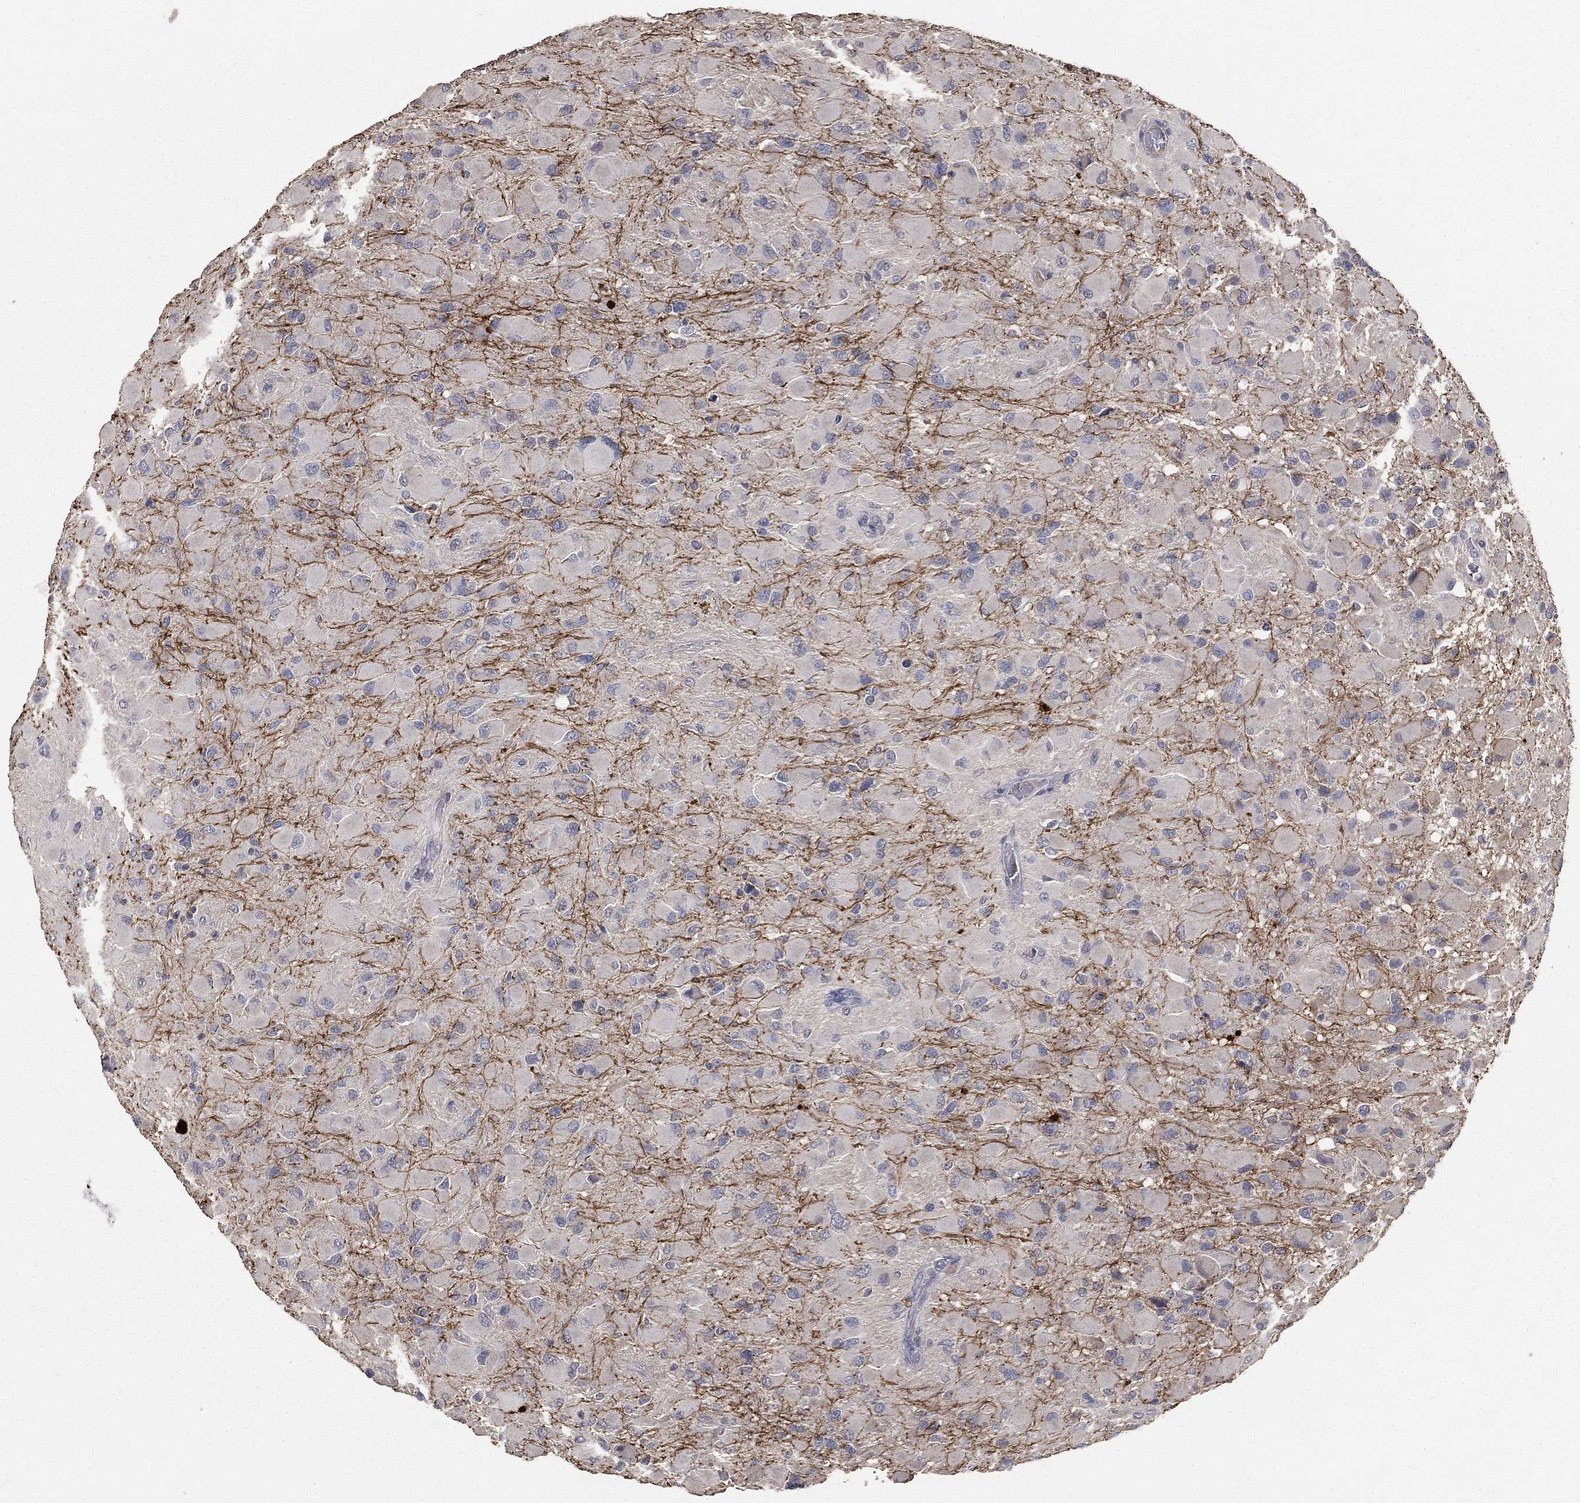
{"staining": {"intensity": "negative", "quantity": "none", "location": "none"}, "tissue": "glioma", "cell_type": "Tumor cells", "image_type": "cancer", "snomed": [{"axis": "morphology", "description": "Glioma, malignant, High grade"}, {"axis": "topography", "description": "Cerebral cortex"}], "caption": "High power microscopy micrograph of an immunohistochemistry histopathology image of glioma, revealing no significant expression in tumor cells. (Stains: DAB (3,3'-diaminobenzidine) IHC with hematoxylin counter stain, Microscopy: brightfield microscopy at high magnification).", "gene": "SNAP25", "patient": {"sex": "female", "age": 36}}